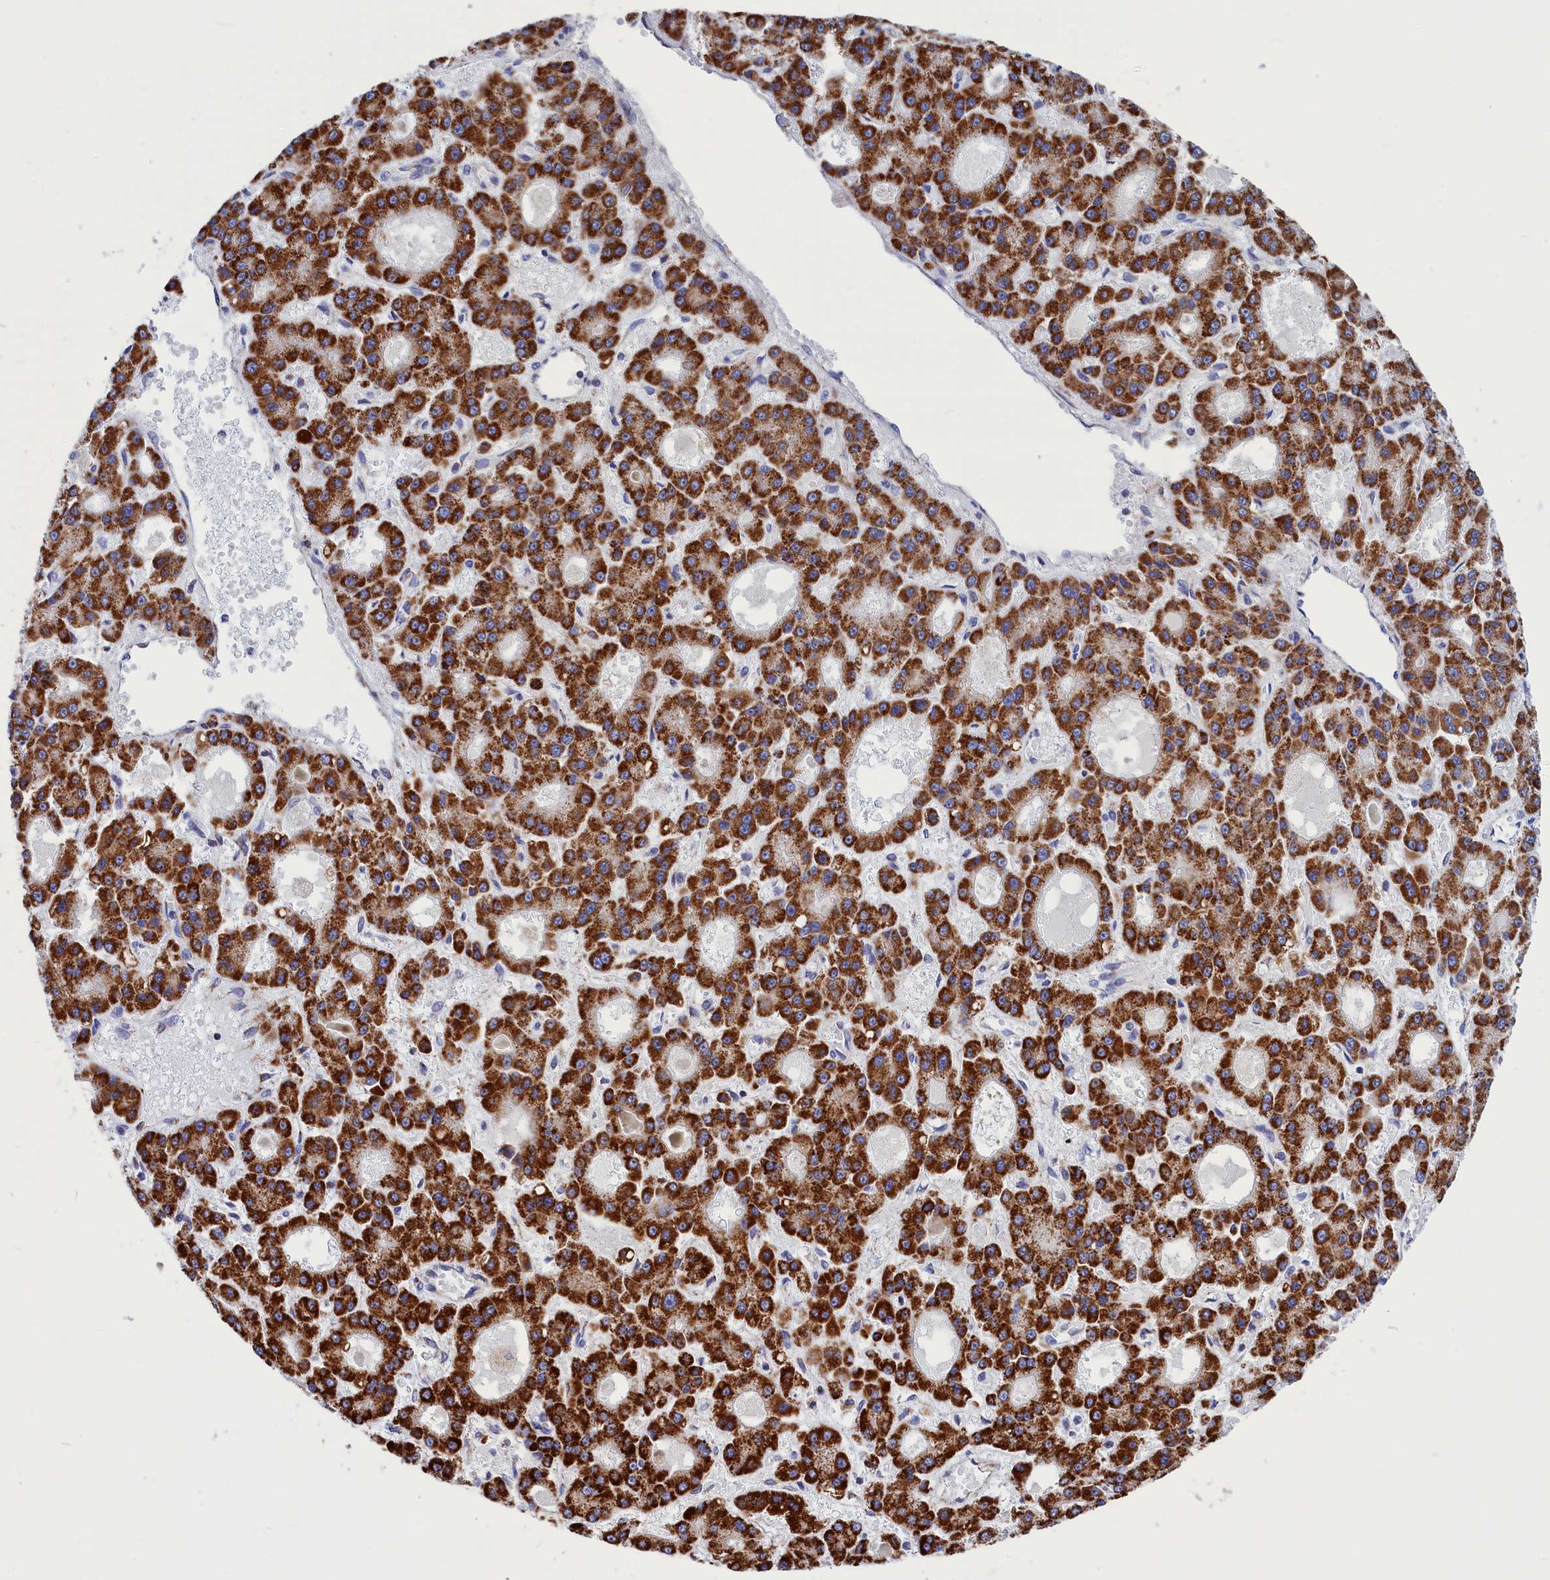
{"staining": {"intensity": "strong", "quantity": ">75%", "location": "cytoplasmic/membranous"}, "tissue": "liver cancer", "cell_type": "Tumor cells", "image_type": "cancer", "snomed": [{"axis": "morphology", "description": "Carcinoma, Hepatocellular, NOS"}, {"axis": "topography", "description": "Liver"}], "caption": "The immunohistochemical stain labels strong cytoplasmic/membranous staining in tumor cells of hepatocellular carcinoma (liver) tissue.", "gene": "WDR83", "patient": {"sex": "male", "age": 70}}